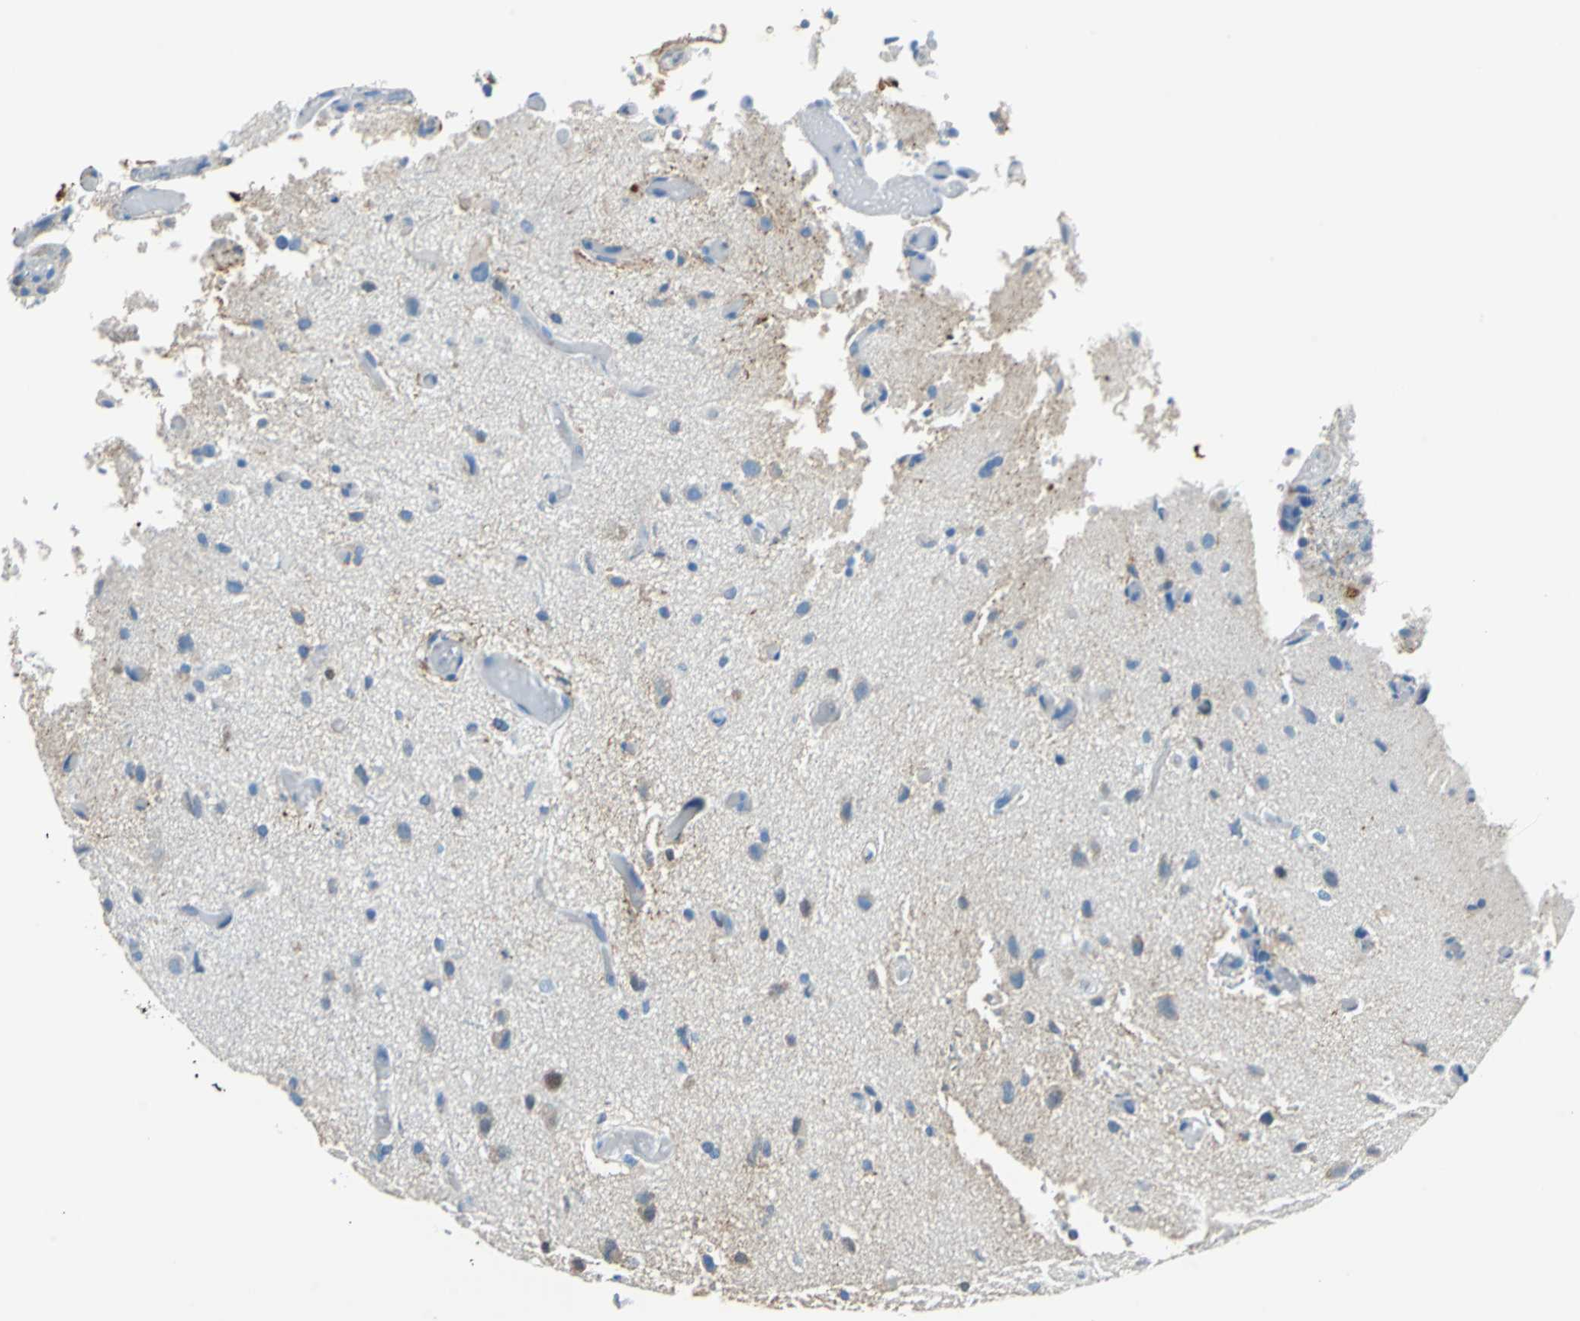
{"staining": {"intensity": "weak", "quantity": "<25%", "location": "cytoplasmic/membranous"}, "tissue": "glioma", "cell_type": "Tumor cells", "image_type": "cancer", "snomed": [{"axis": "morphology", "description": "Glioma, malignant, High grade"}, {"axis": "topography", "description": "Brain"}], "caption": "Histopathology image shows no significant protein expression in tumor cells of malignant glioma (high-grade). (DAB (3,3'-diaminobenzidine) immunohistochemistry, high magnification).", "gene": "ALB", "patient": {"sex": "male", "age": 47}}